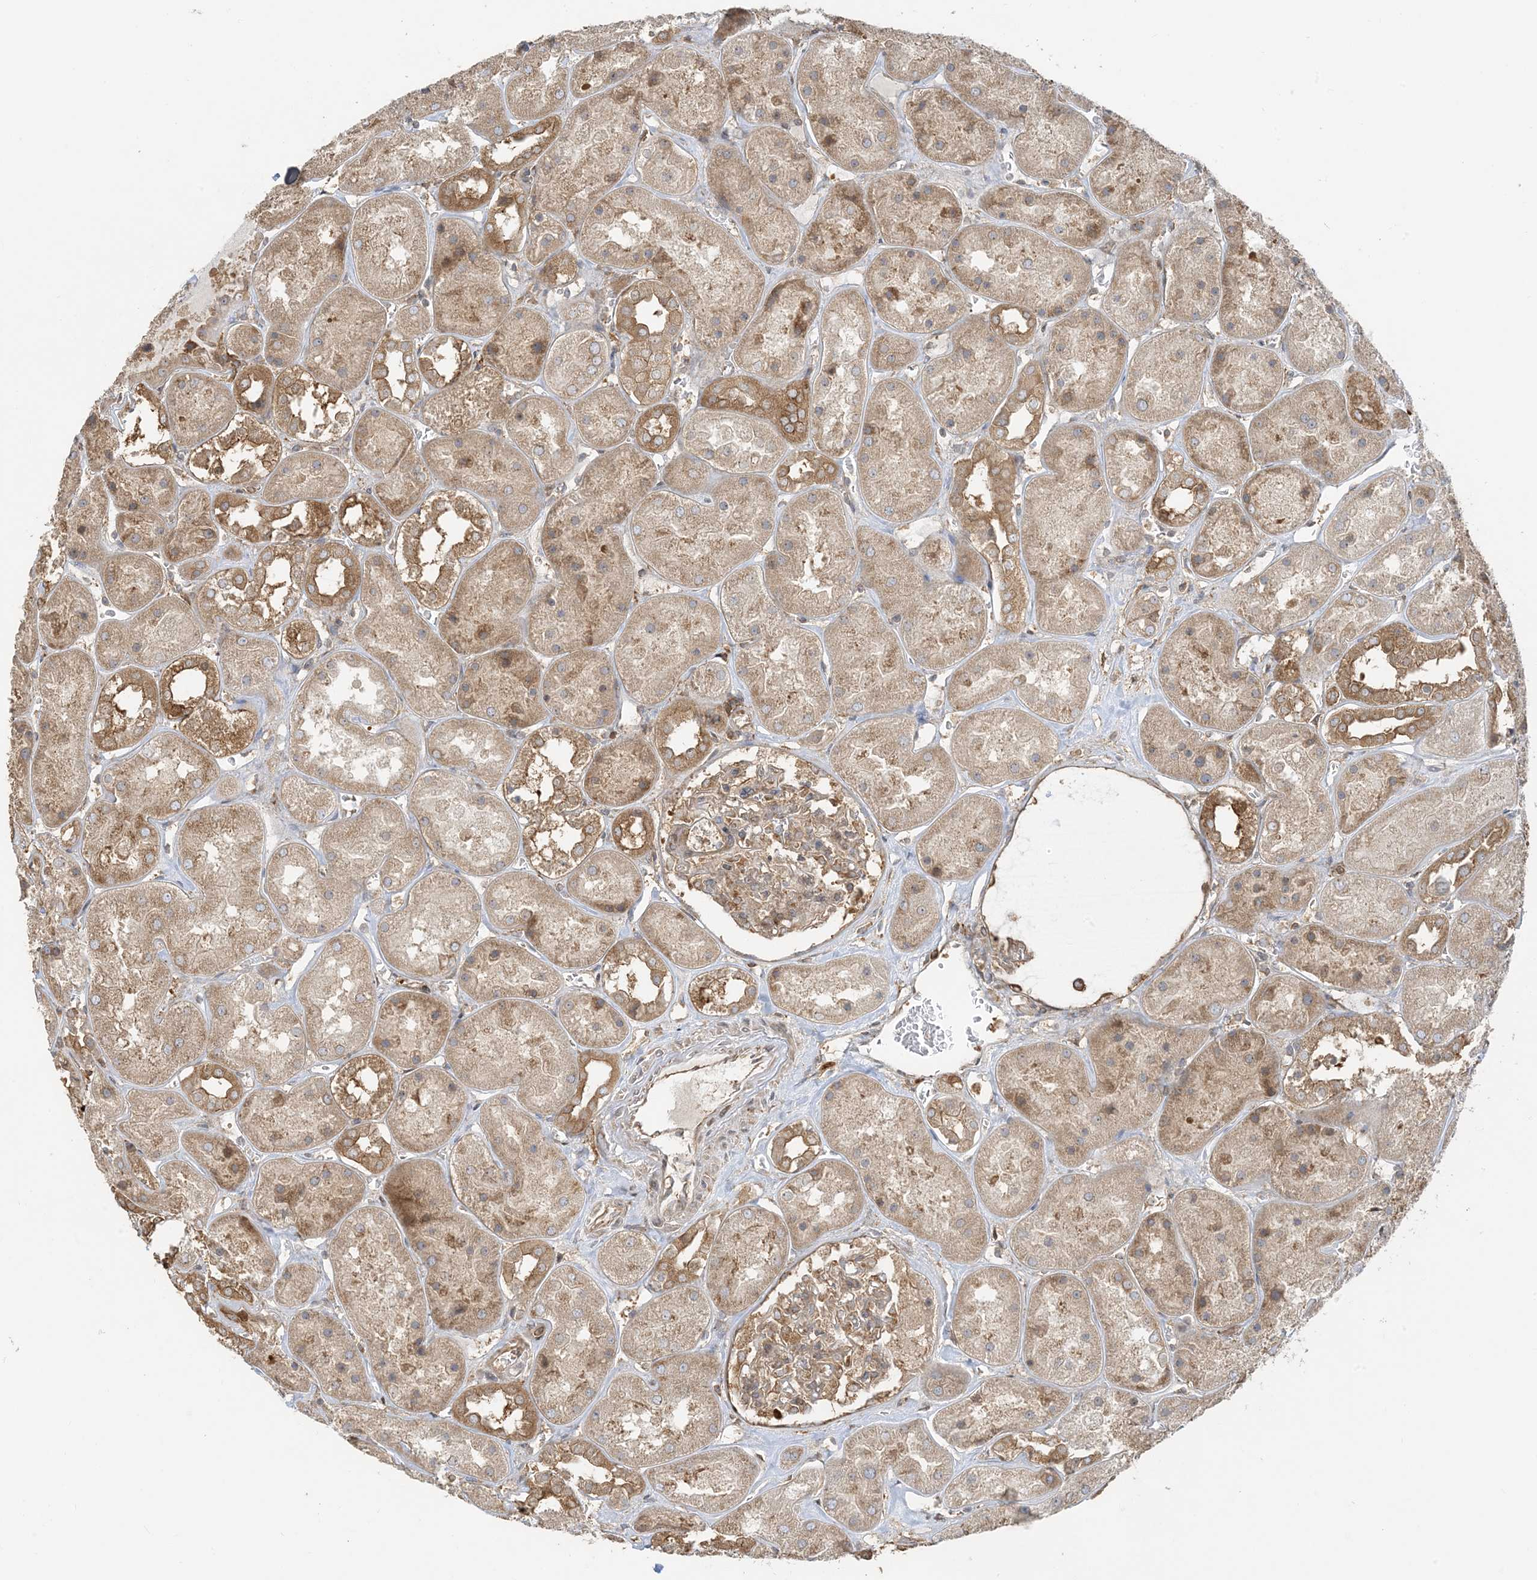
{"staining": {"intensity": "moderate", "quantity": ">75%", "location": "cytoplasmic/membranous"}, "tissue": "kidney", "cell_type": "Cells in glomeruli", "image_type": "normal", "snomed": [{"axis": "morphology", "description": "Normal tissue, NOS"}, {"axis": "topography", "description": "Kidney"}], "caption": "A medium amount of moderate cytoplasmic/membranous expression is appreciated in approximately >75% of cells in glomeruli in normal kidney. (DAB = brown stain, brightfield microscopy at high magnification).", "gene": "SRP72", "patient": {"sex": "male", "age": 70}}